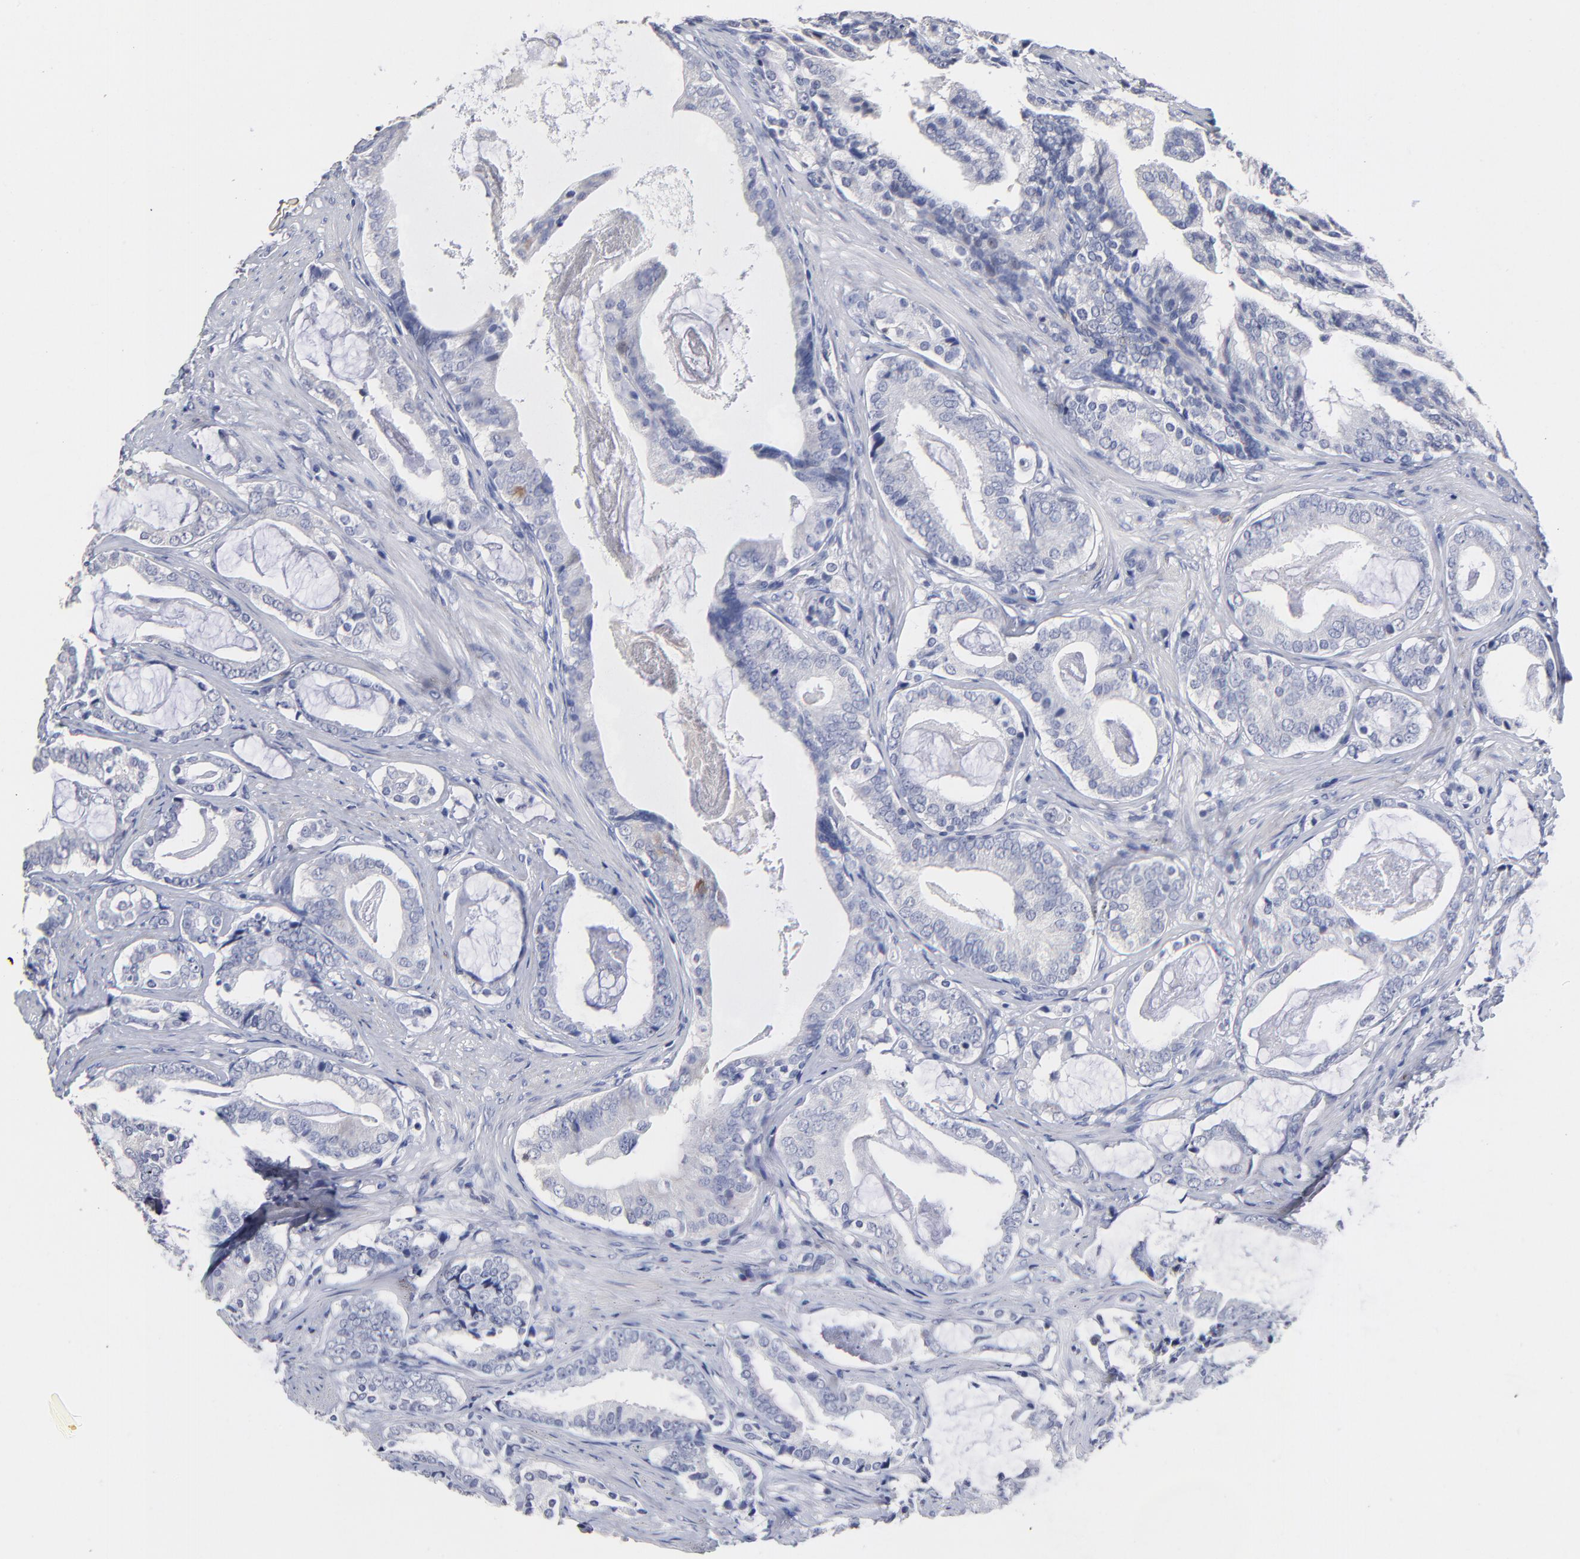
{"staining": {"intensity": "negative", "quantity": "none", "location": "none"}, "tissue": "prostate cancer", "cell_type": "Tumor cells", "image_type": "cancer", "snomed": [{"axis": "morphology", "description": "Adenocarcinoma, Low grade"}, {"axis": "topography", "description": "Prostate"}], "caption": "This is an immunohistochemistry (IHC) histopathology image of prostate cancer (adenocarcinoma (low-grade)). There is no positivity in tumor cells.", "gene": "TRAT1", "patient": {"sex": "male", "age": 59}}